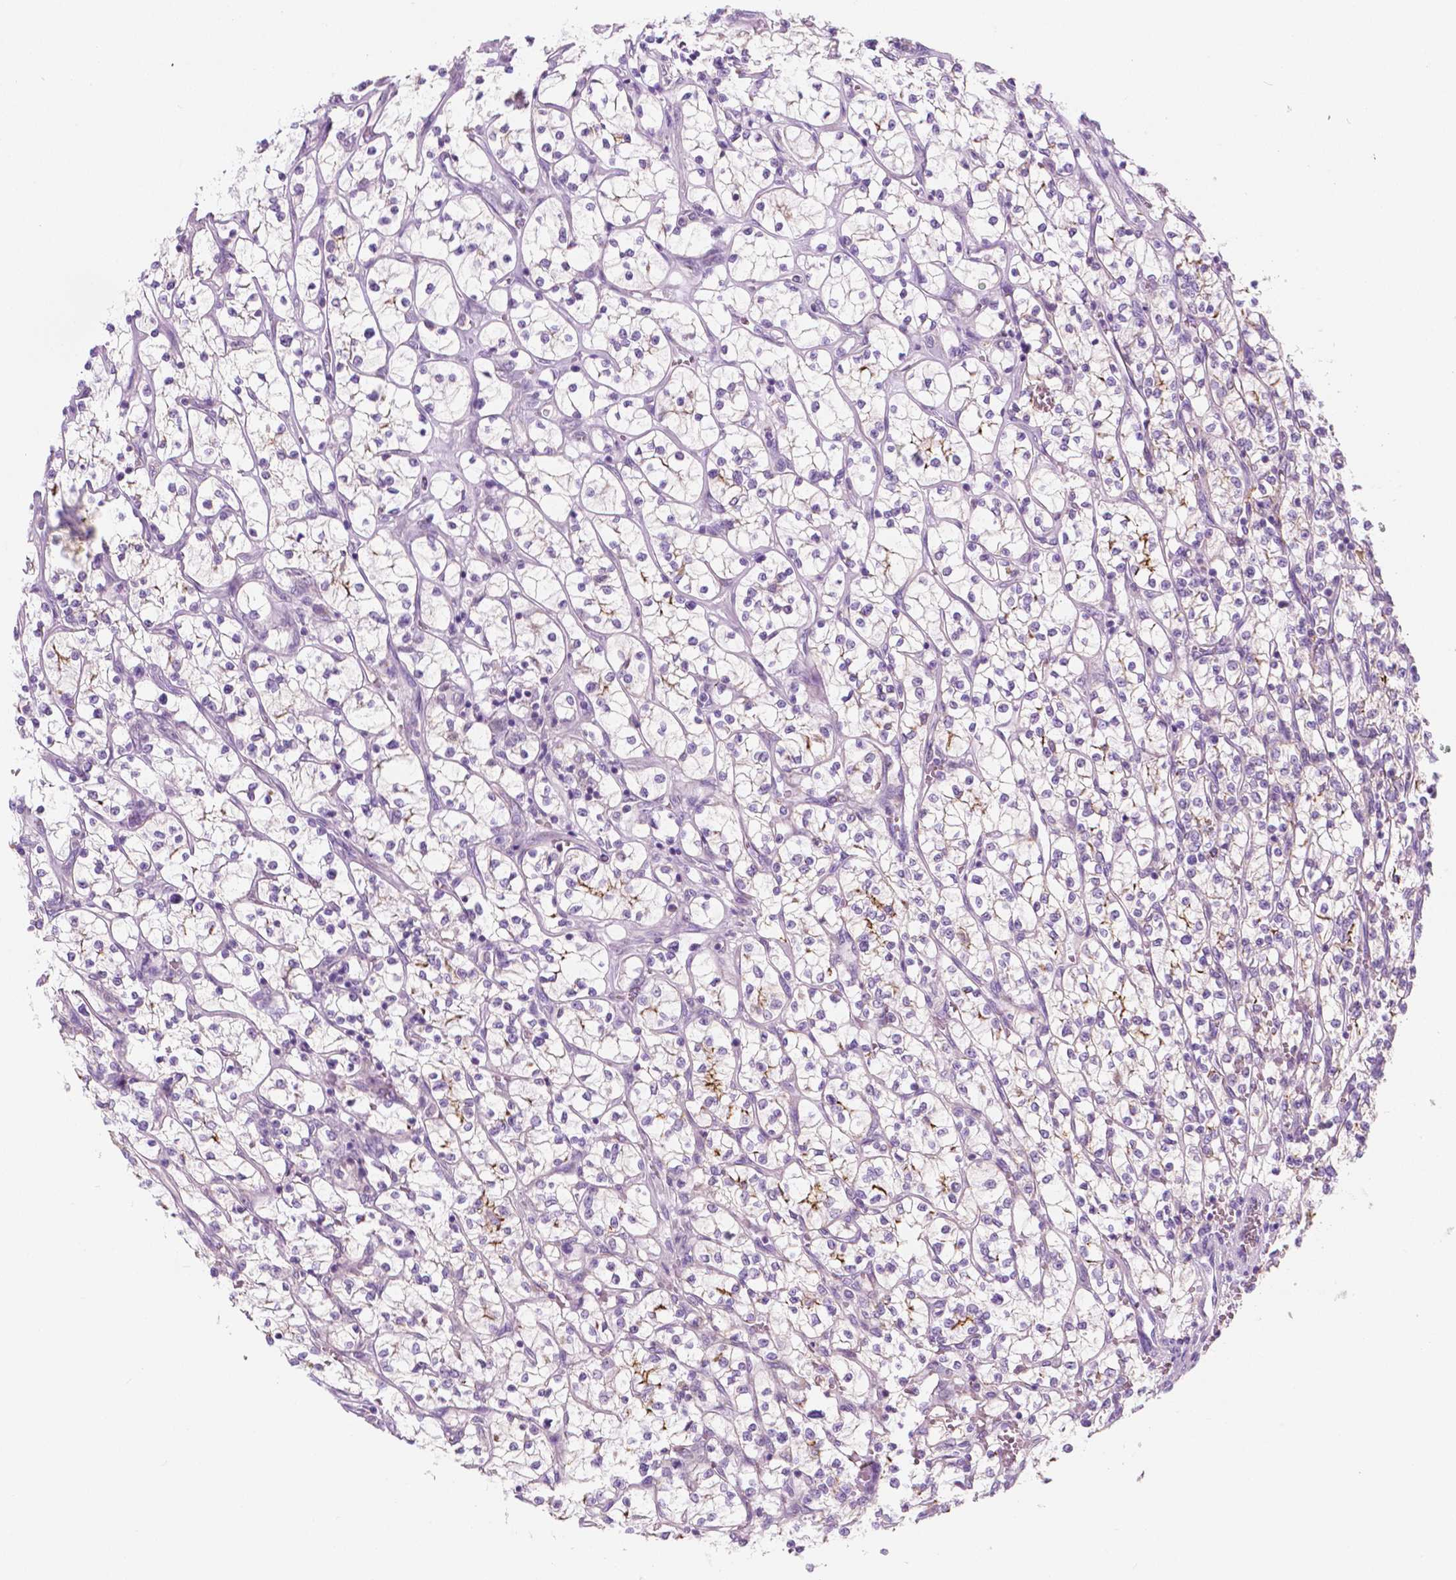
{"staining": {"intensity": "negative", "quantity": "none", "location": "none"}, "tissue": "renal cancer", "cell_type": "Tumor cells", "image_type": "cancer", "snomed": [{"axis": "morphology", "description": "Adenocarcinoma, NOS"}, {"axis": "topography", "description": "Kidney"}], "caption": "An immunohistochemistry histopathology image of renal adenocarcinoma is shown. There is no staining in tumor cells of renal adenocarcinoma. (Stains: DAB immunohistochemistry with hematoxylin counter stain, Microscopy: brightfield microscopy at high magnification).", "gene": "EPPK1", "patient": {"sex": "female", "age": 64}}